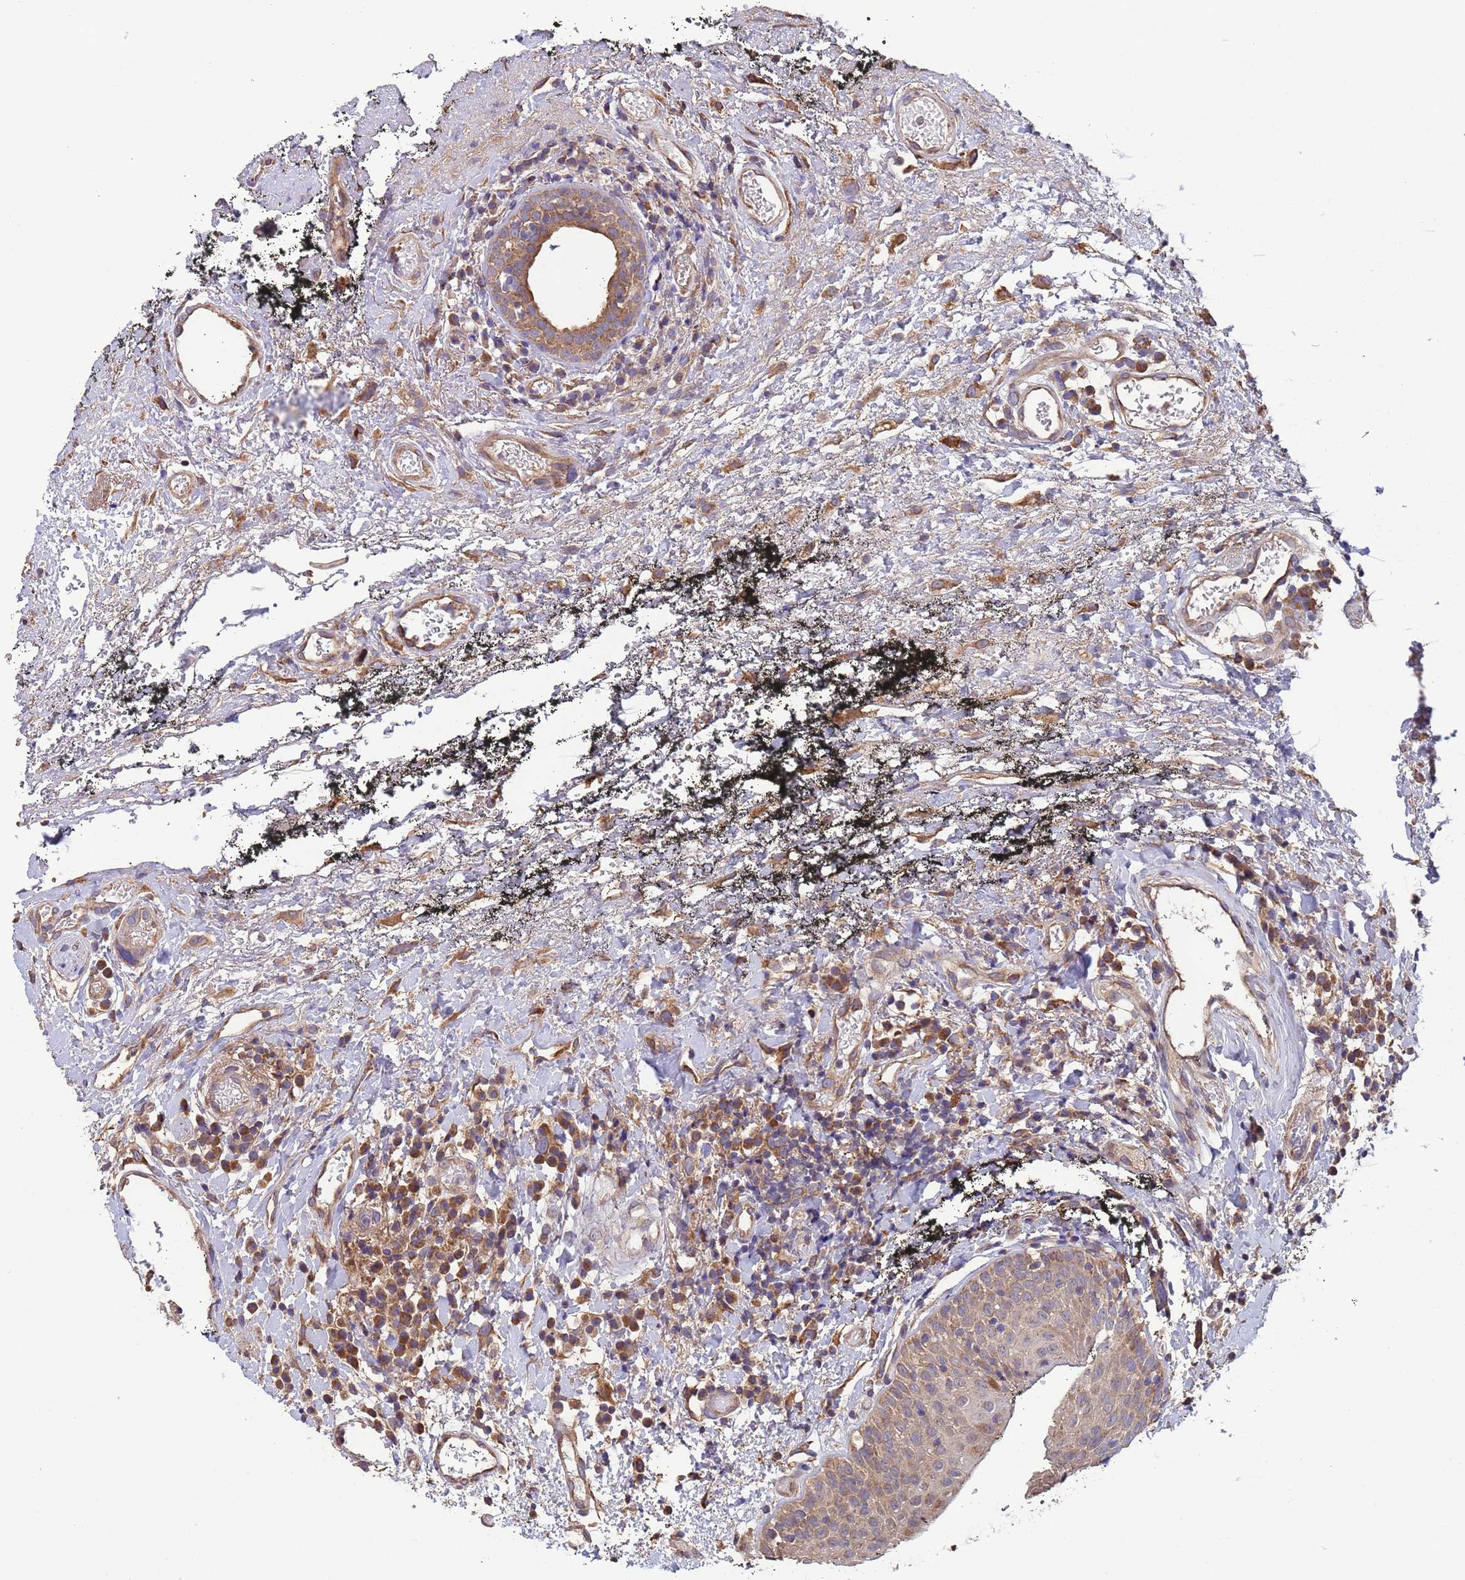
{"staining": {"intensity": "weak", "quantity": "25%-75%", "location": "cytoplasmic/membranous"}, "tissue": "oral mucosa", "cell_type": "Squamous epithelial cells", "image_type": "normal", "snomed": [{"axis": "morphology", "description": "Normal tissue, NOS"}, {"axis": "topography", "description": "Oral tissue"}], "caption": "Brown immunohistochemical staining in benign human oral mucosa reveals weak cytoplasmic/membranous expression in approximately 25%-75% of squamous epithelial cells. The staining was performed using DAB (3,3'-diaminobenzidine), with brown indicating positive protein expression. Nuclei are stained blue with hematoxylin.", "gene": "EEF1AKMT1", "patient": {"sex": "male", "age": 74}}